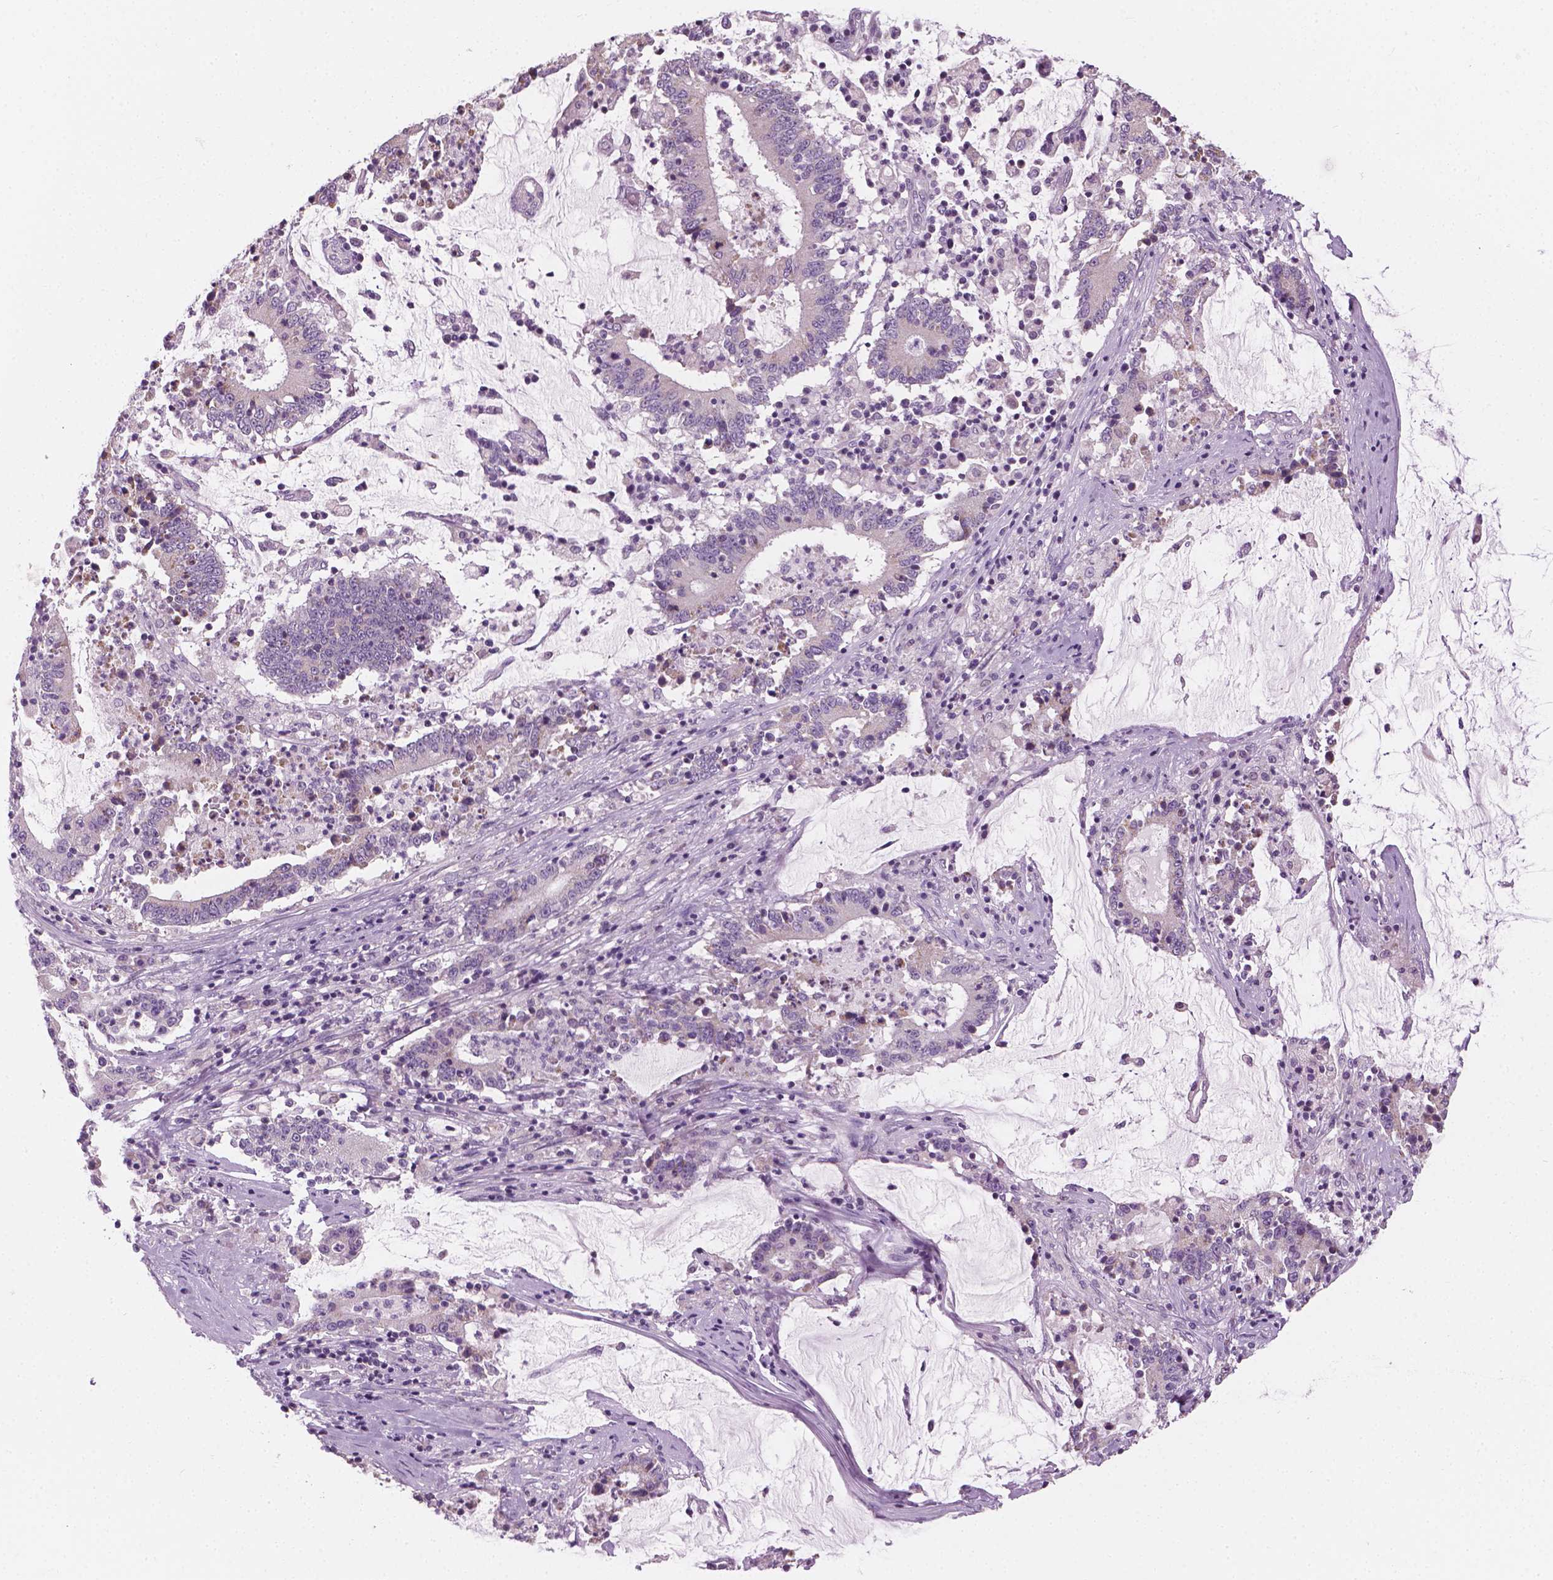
{"staining": {"intensity": "negative", "quantity": "none", "location": "none"}, "tissue": "stomach cancer", "cell_type": "Tumor cells", "image_type": "cancer", "snomed": [{"axis": "morphology", "description": "Adenocarcinoma, NOS"}, {"axis": "topography", "description": "Stomach, upper"}], "caption": "Tumor cells are negative for brown protein staining in stomach adenocarcinoma.", "gene": "CFAP126", "patient": {"sex": "male", "age": 68}}